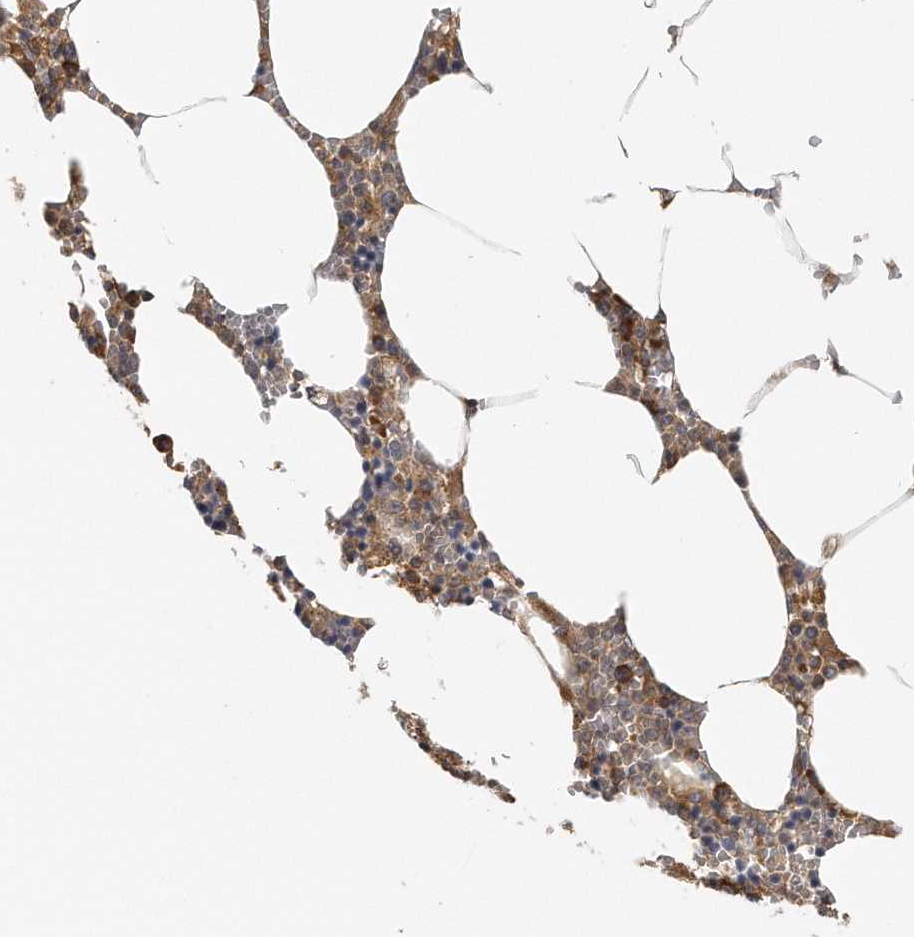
{"staining": {"intensity": "moderate", "quantity": "25%-75%", "location": "cytoplasmic/membranous"}, "tissue": "bone marrow", "cell_type": "Hematopoietic cells", "image_type": "normal", "snomed": [{"axis": "morphology", "description": "Normal tissue, NOS"}, {"axis": "topography", "description": "Bone marrow"}], "caption": "A brown stain labels moderate cytoplasmic/membranous positivity of a protein in hematopoietic cells of benign human bone marrow. (DAB IHC with brightfield microscopy, high magnification).", "gene": "EIF3I", "patient": {"sex": "male", "age": 70}}